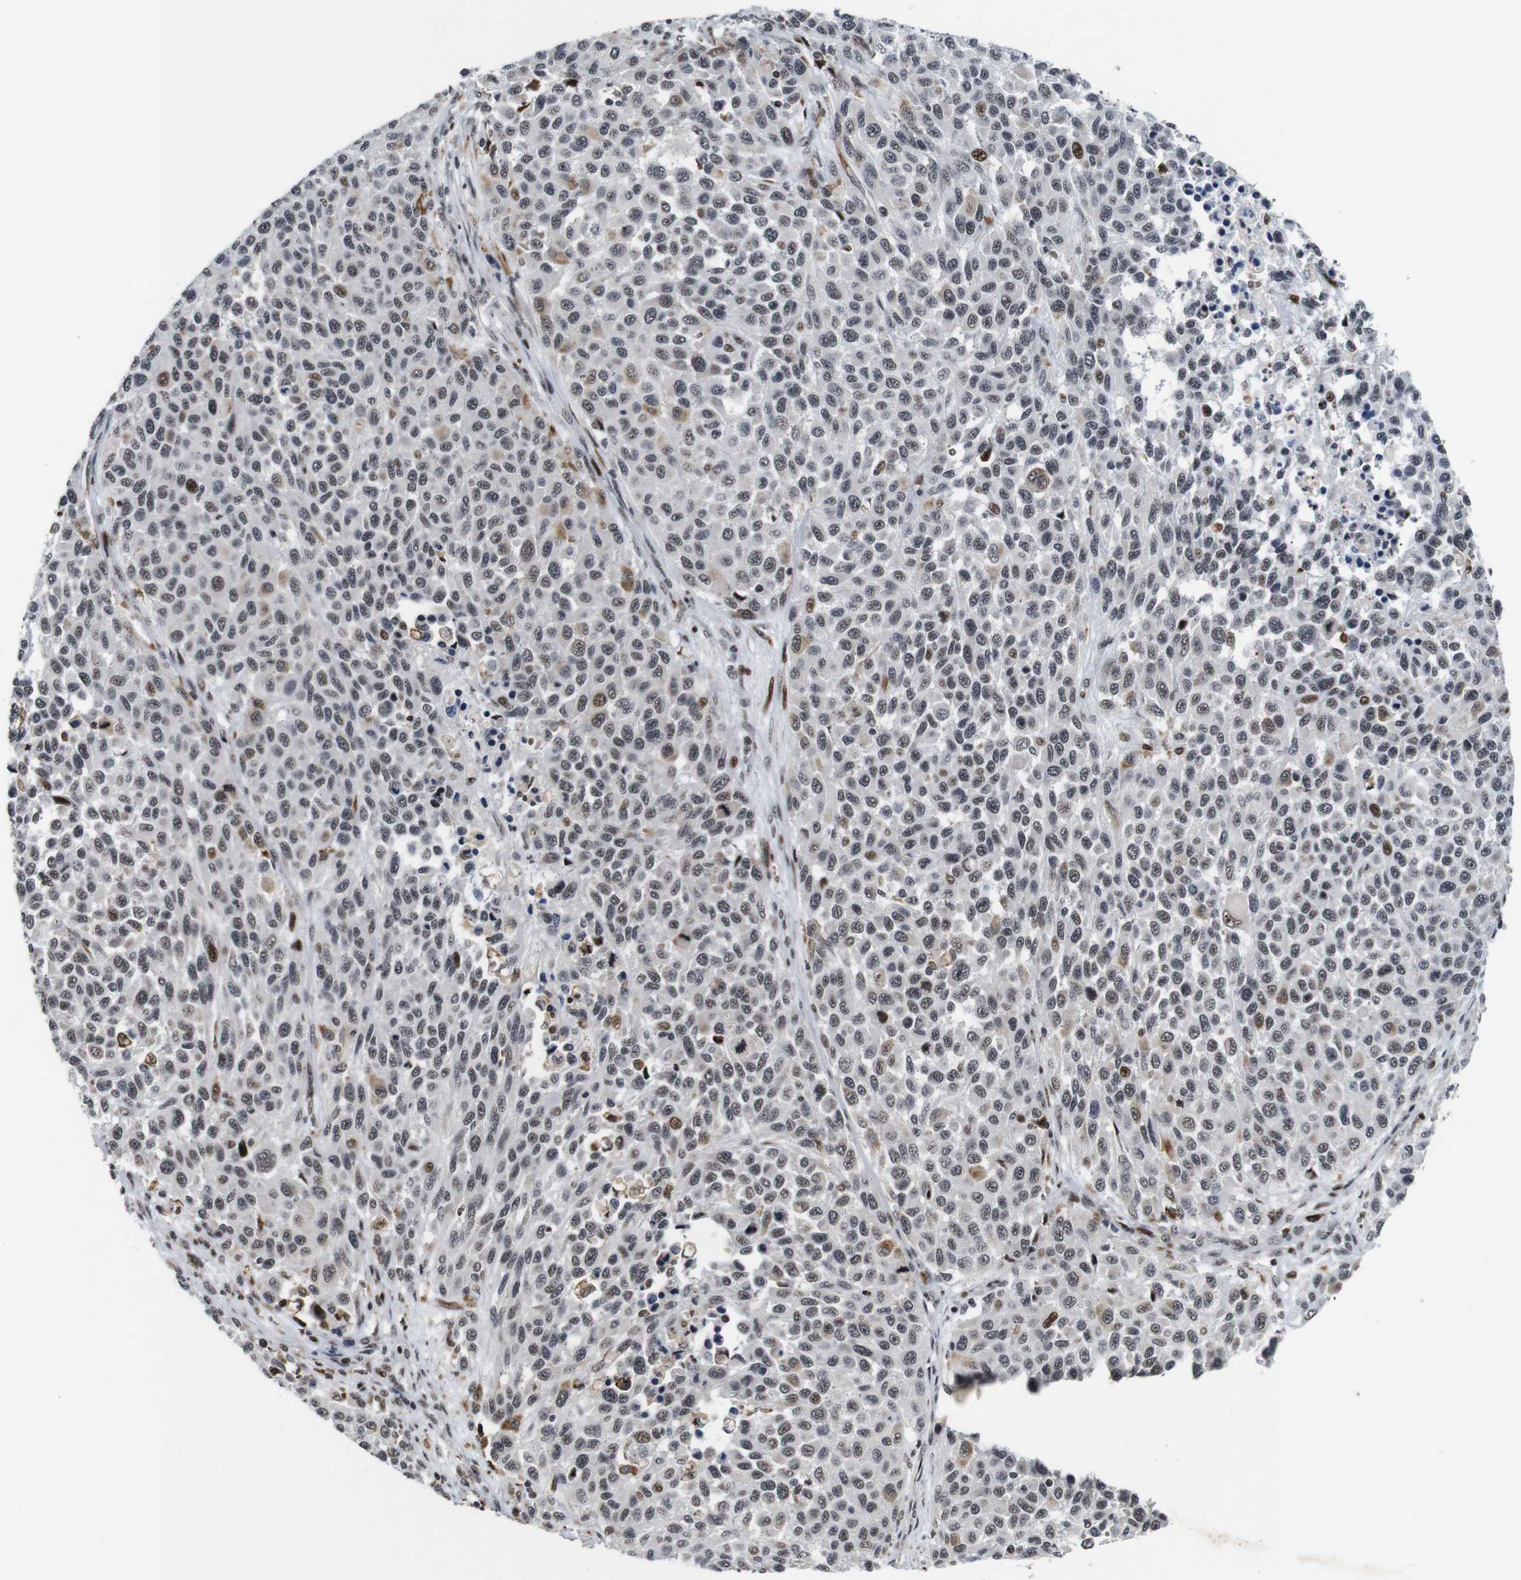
{"staining": {"intensity": "weak", "quantity": ">75%", "location": "nuclear"}, "tissue": "melanoma", "cell_type": "Tumor cells", "image_type": "cancer", "snomed": [{"axis": "morphology", "description": "Malignant melanoma, Metastatic site"}, {"axis": "topography", "description": "Lymph node"}], "caption": "Brown immunohistochemical staining in human melanoma reveals weak nuclear expression in approximately >75% of tumor cells. Nuclei are stained in blue.", "gene": "EIF4G1", "patient": {"sex": "male", "age": 61}}